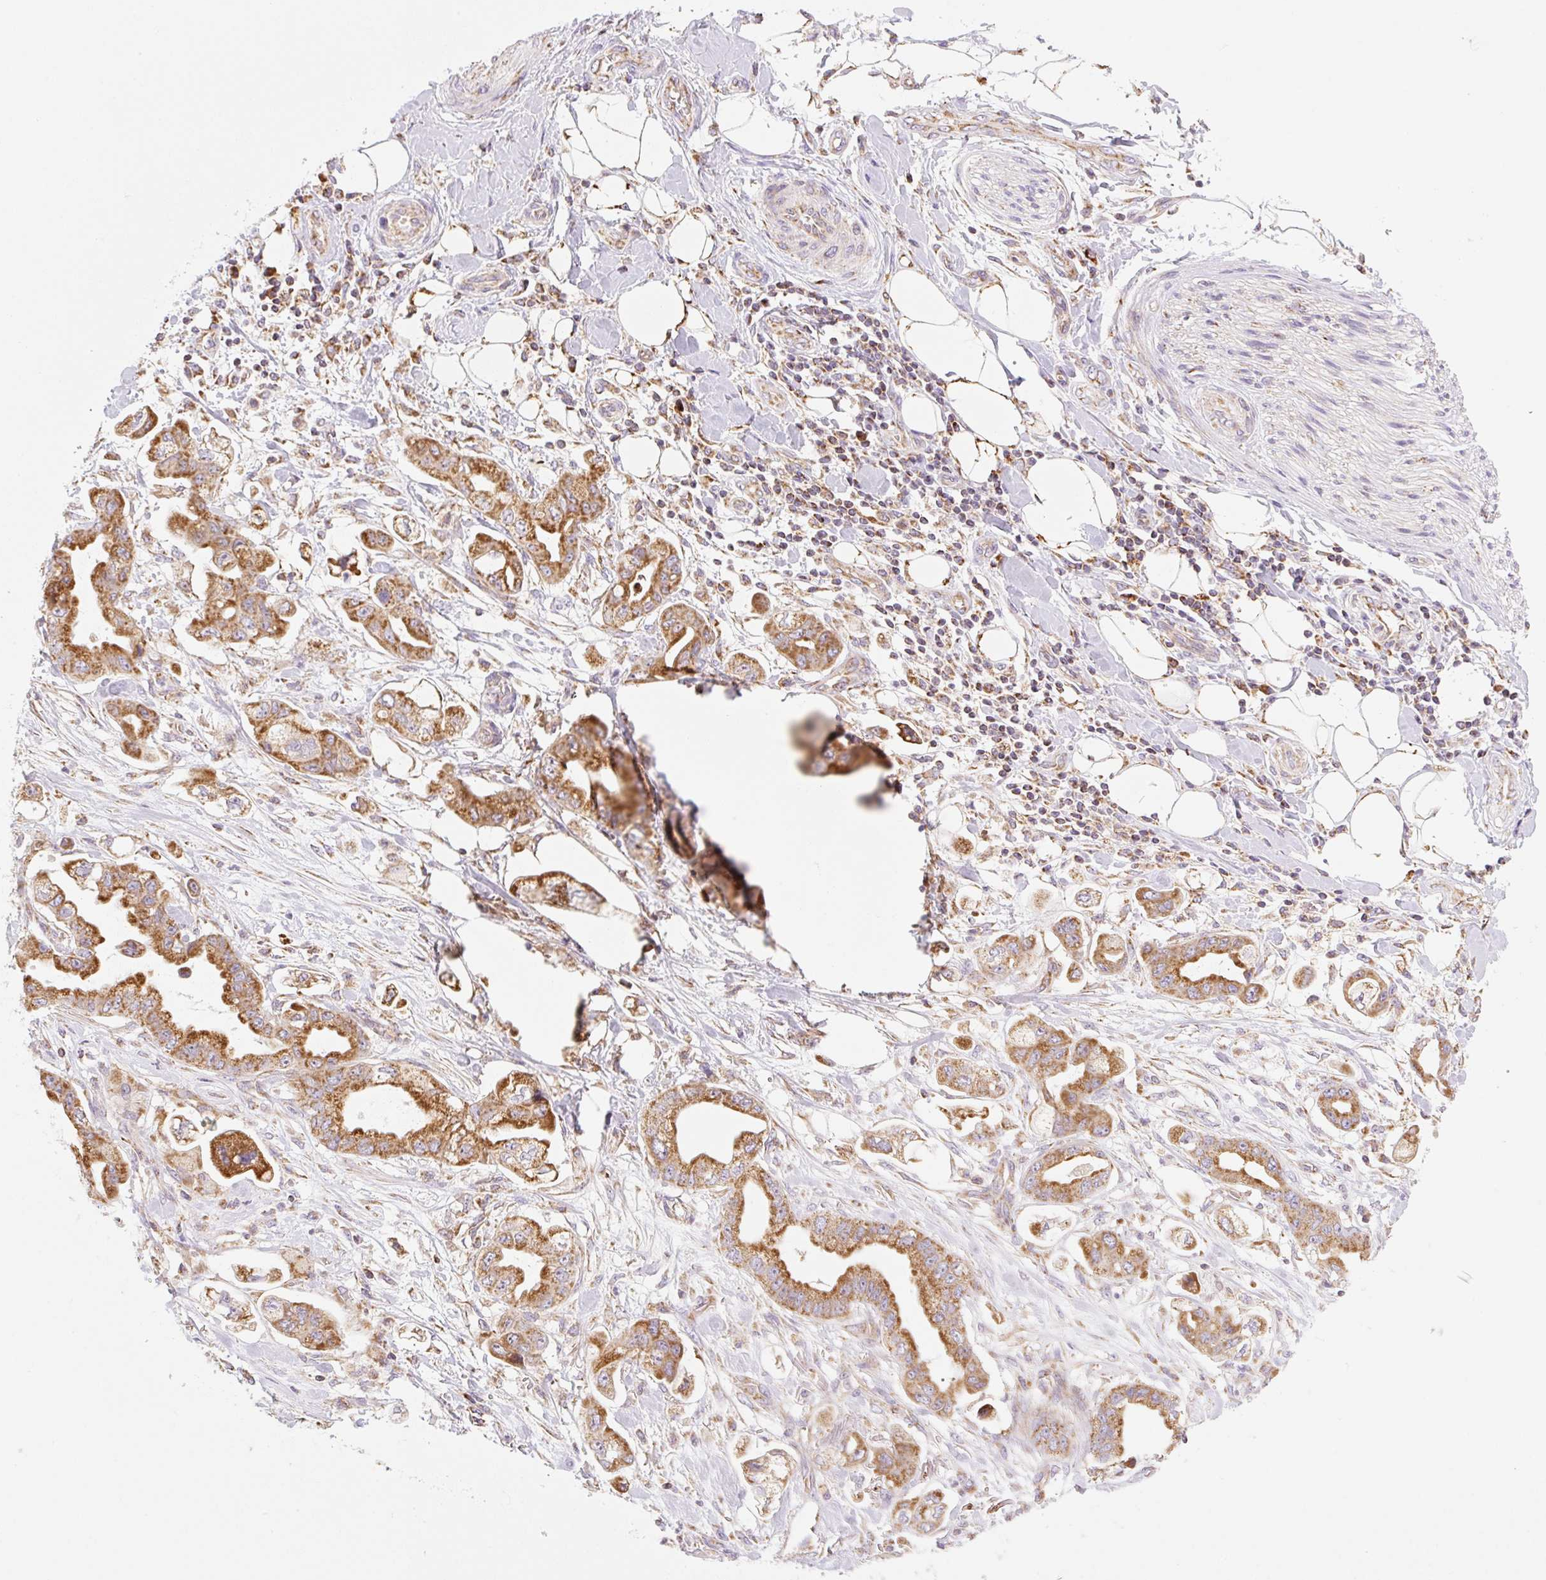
{"staining": {"intensity": "strong", "quantity": ">75%", "location": "cytoplasmic/membranous"}, "tissue": "stomach cancer", "cell_type": "Tumor cells", "image_type": "cancer", "snomed": [{"axis": "morphology", "description": "Adenocarcinoma, NOS"}, {"axis": "topography", "description": "Stomach"}], "caption": "Immunohistochemistry (DAB (3,3'-diaminobenzidine)) staining of adenocarcinoma (stomach) reveals strong cytoplasmic/membranous protein staining in approximately >75% of tumor cells.", "gene": "GOSR2", "patient": {"sex": "male", "age": 62}}